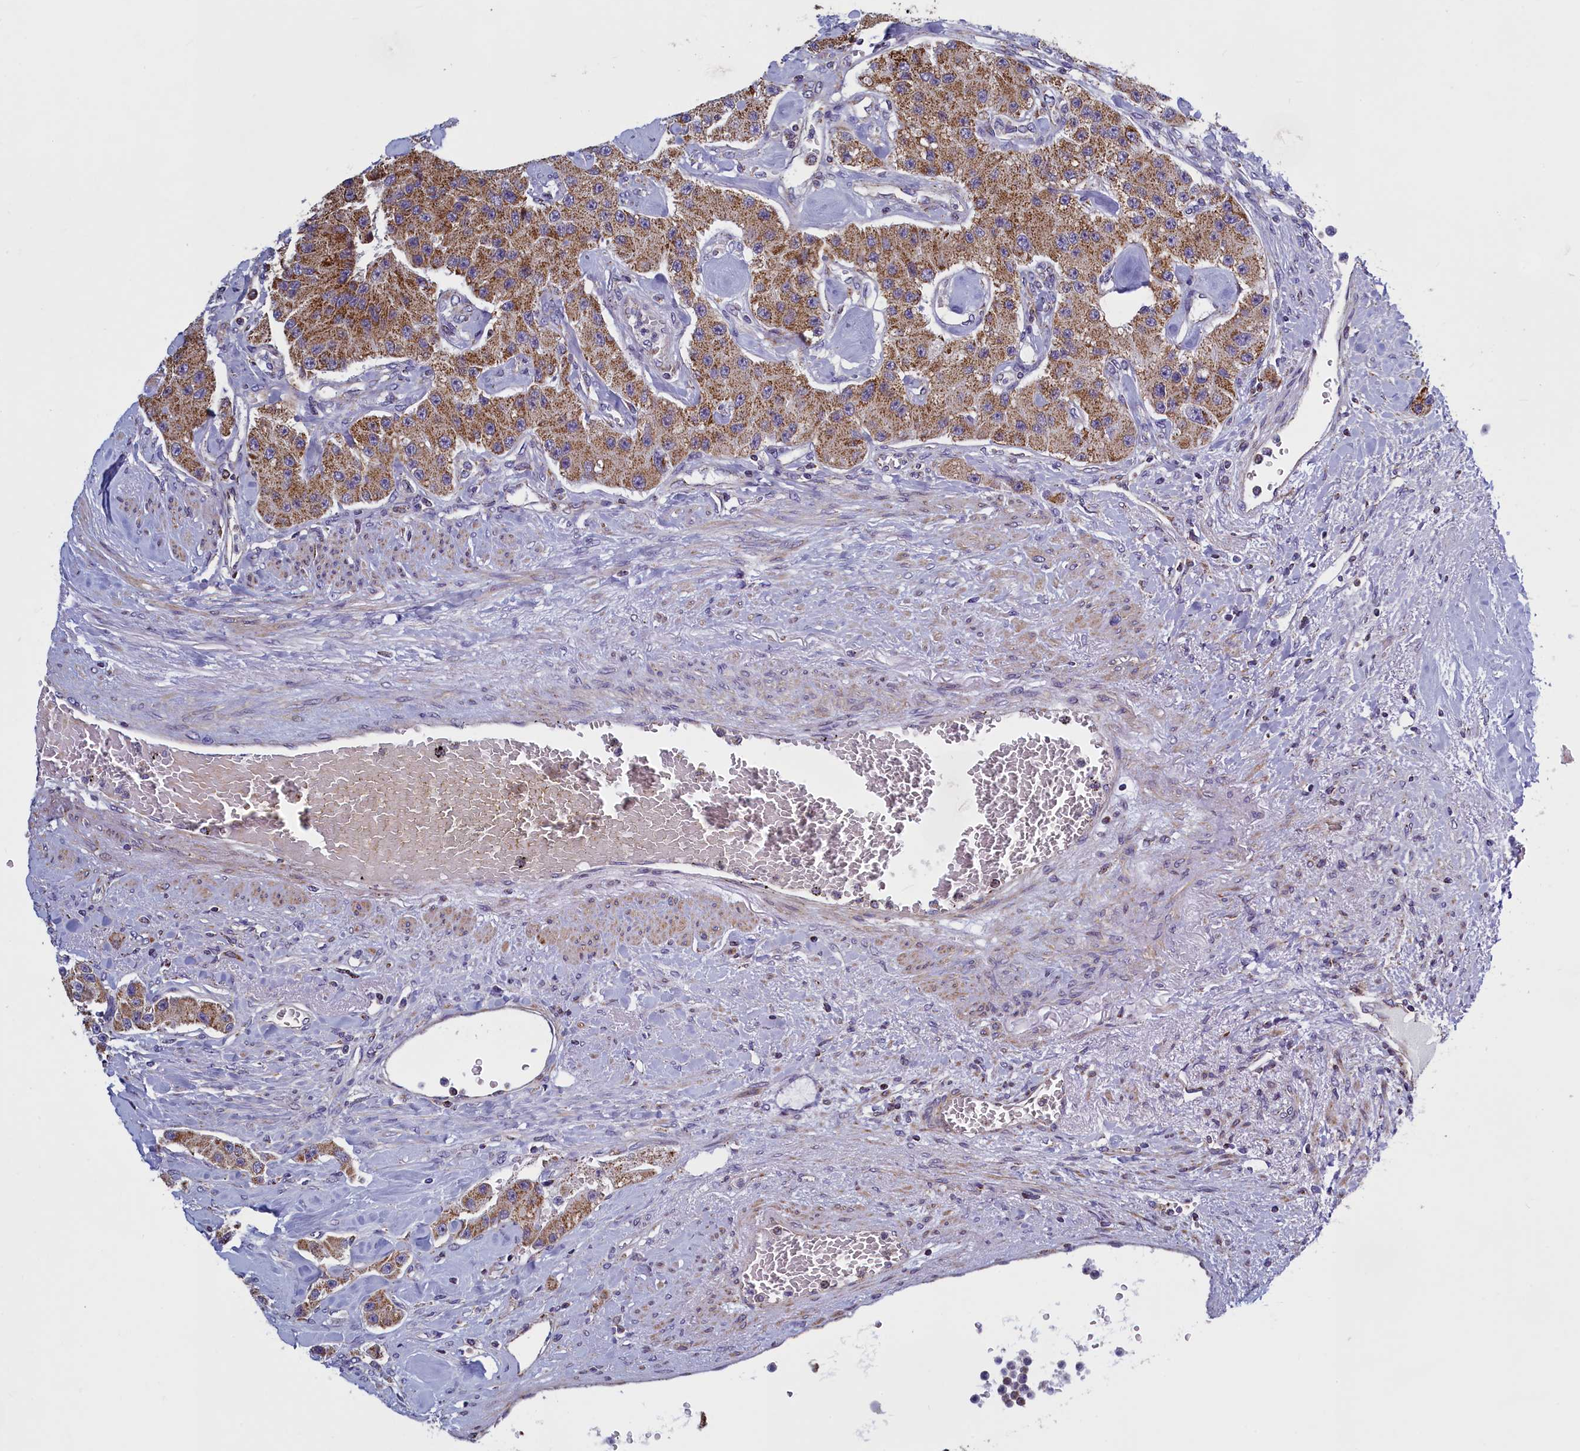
{"staining": {"intensity": "moderate", "quantity": ">75%", "location": "cytoplasmic/membranous"}, "tissue": "carcinoid", "cell_type": "Tumor cells", "image_type": "cancer", "snomed": [{"axis": "morphology", "description": "Carcinoid, malignant, NOS"}, {"axis": "topography", "description": "Pancreas"}], "caption": "Tumor cells demonstrate moderate cytoplasmic/membranous positivity in about >75% of cells in carcinoid.", "gene": "IFT122", "patient": {"sex": "male", "age": 41}}